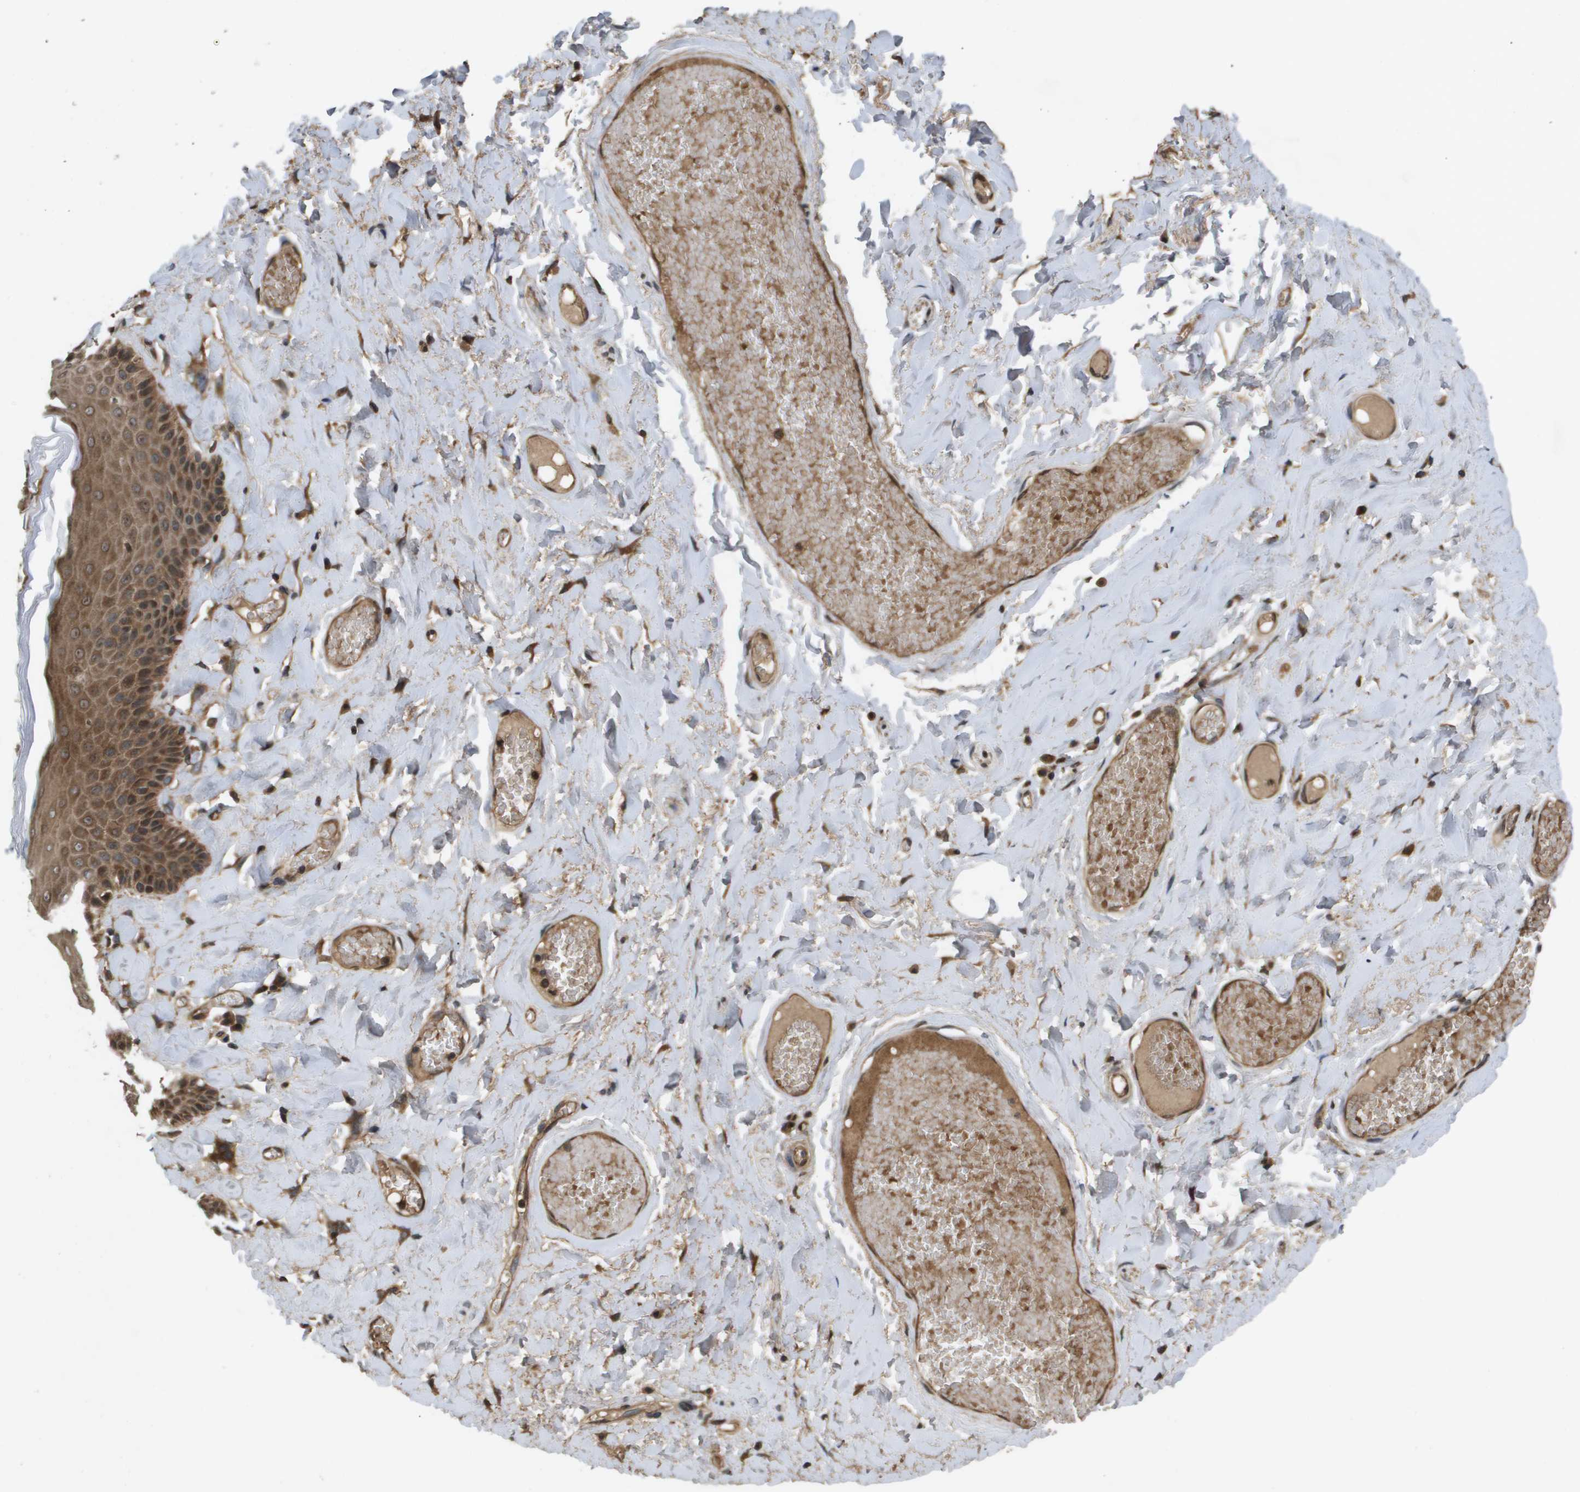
{"staining": {"intensity": "moderate", "quantity": ">75%", "location": "cytoplasmic/membranous"}, "tissue": "skin", "cell_type": "Epidermal cells", "image_type": "normal", "snomed": [{"axis": "morphology", "description": "Normal tissue, NOS"}, {"axis": "topography", "description": "Anal"}], "caption": "A brown stain labels moderate cytoplasmic/membranous positivity of a protein in epidermal cells of normal human skin.", "gene": "SPTLC1", "patient": {"sex": "male", "age": 69}}